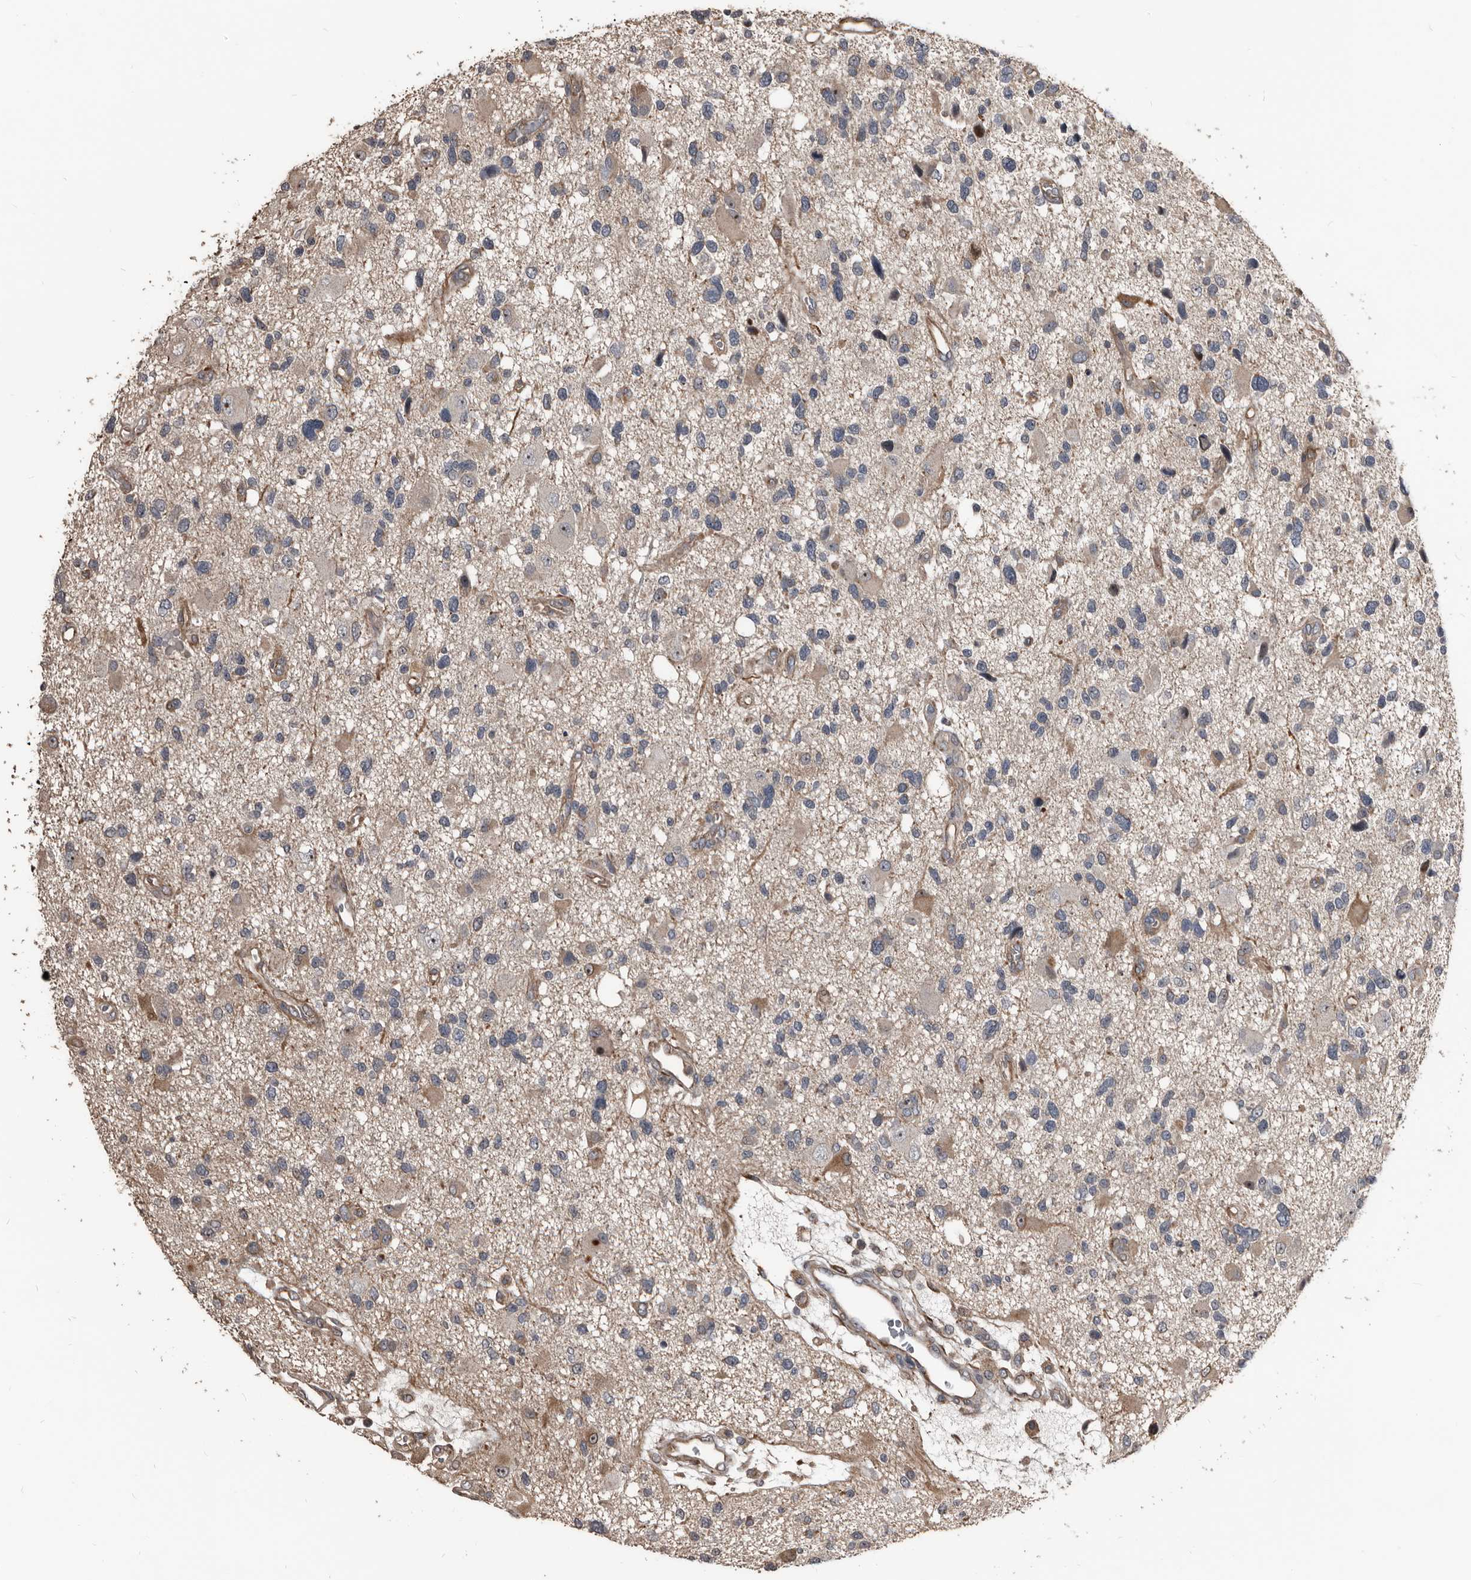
{"staining": {"intensity": "moderate", "quantity": "<25%", "location": "cytoplasmic/membranous"}, "tissue": "glioma", "cell_type": "Tumor cells", "image_type": "cancer", "snomed": [{"axis": "morphology", "description": "Glioma, malignant, High grade"}, {"axis": "topography", "description": "Brain"}], "caption": "High-grade glioma (malignant) stained with immunohistochemistry (IHC) exhibits moderate cytoplasmic/membranous staining in about <25% of tumor cells. (DAB IHC, brown staining for protein, blue staining for nuclei).", "gene": "DHPS", "patient": {"sex": "male", "age": 33}}